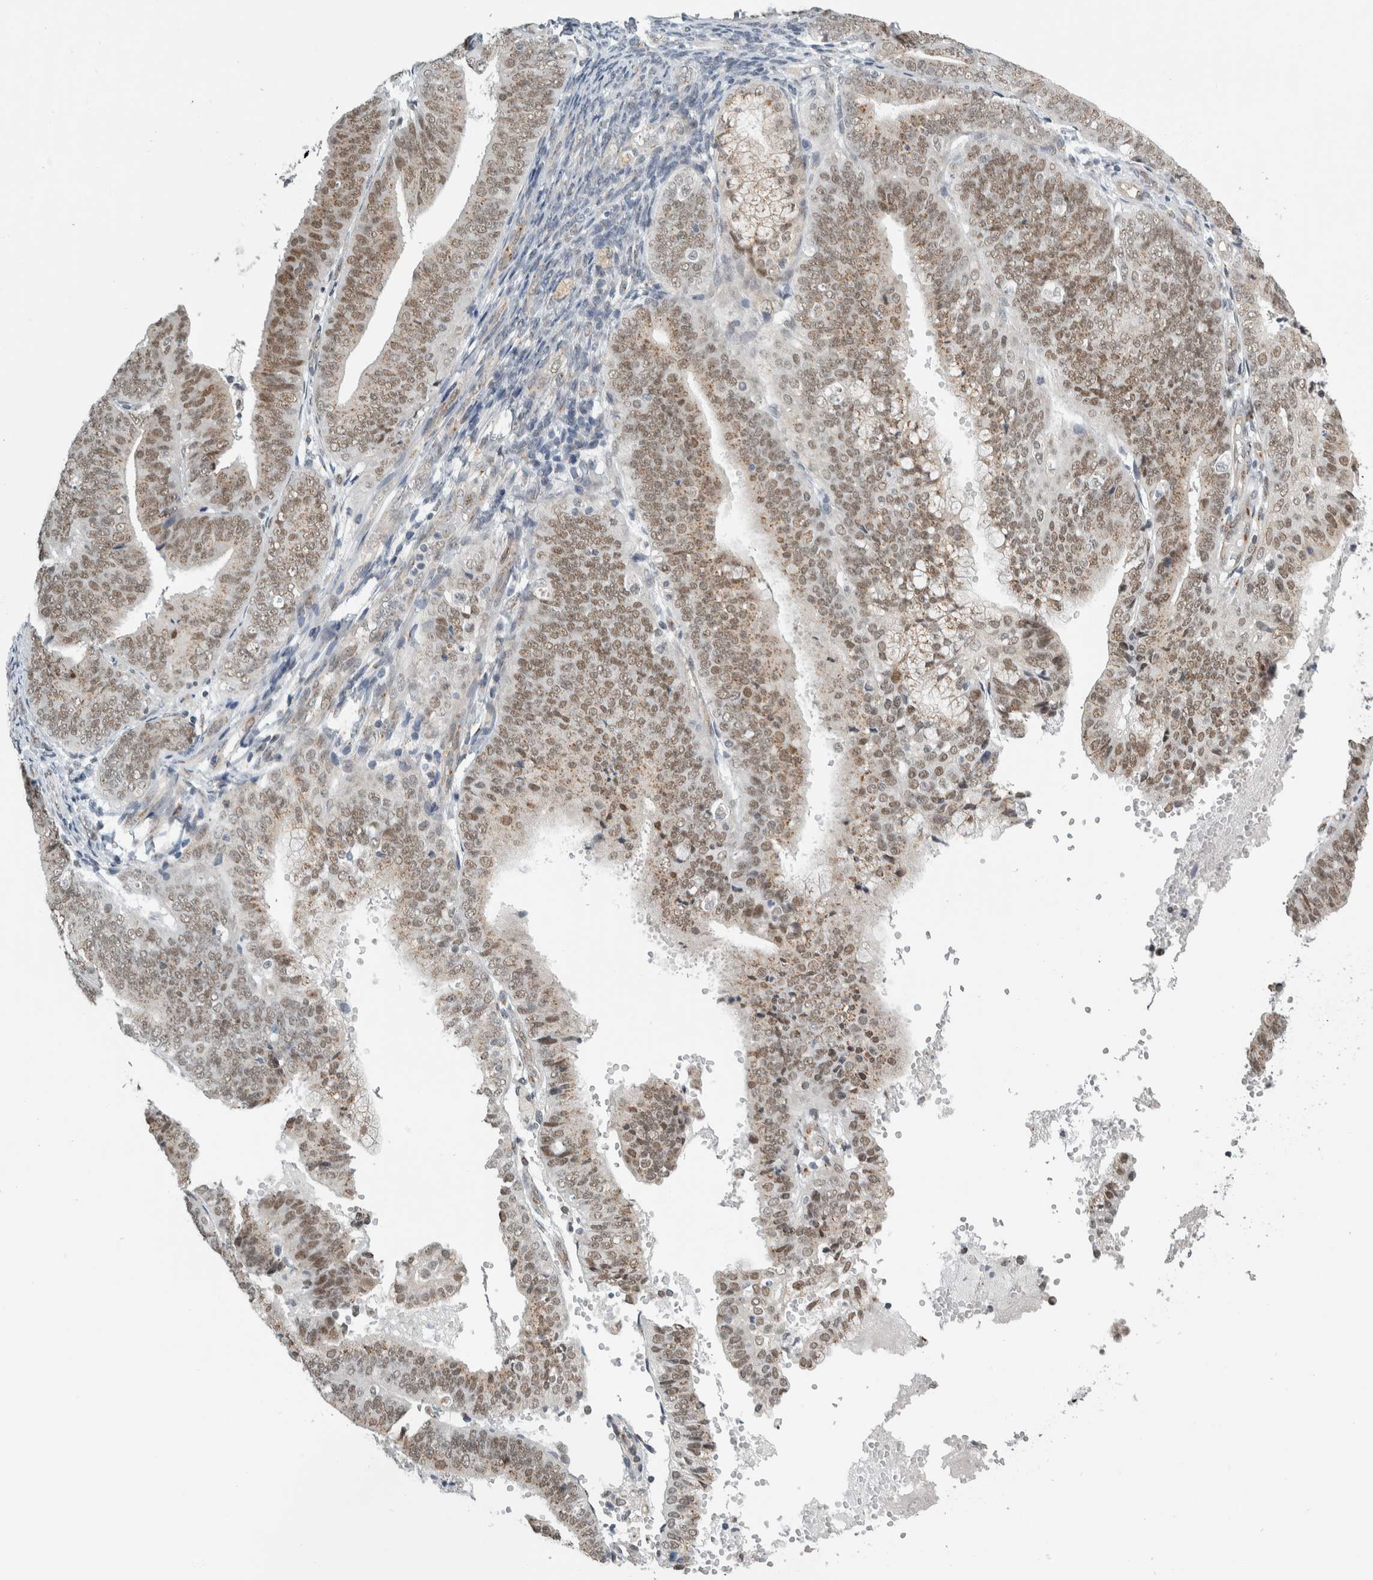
{"staining": {"intensity": "weak", "quantity": "25%-75%", "location": "cytoplasmic/membranous,nuclear"}, "tissue": "endometrial cancer", "cell_type": "Tumor cells", "image_type": "cancer", "snomed": [{"axis": "morphology", "description": "Adenocarcinoma, NOS"}, {"axis": "topography", "description": "Endometrium"}], "caption": "Tumor cells demonstrate low levels of weak cytoplasmic/membranous and nuclear staining in about 25%-75% of cells in human endometrial adenocarcinoma. The staining is performed using DAB brown chromogen to label protein expression. The nuclei are counter-stained blue using hematoxylin.", "gene": "ZMYND8", "patient": {"sex": "female", "age": 63}}